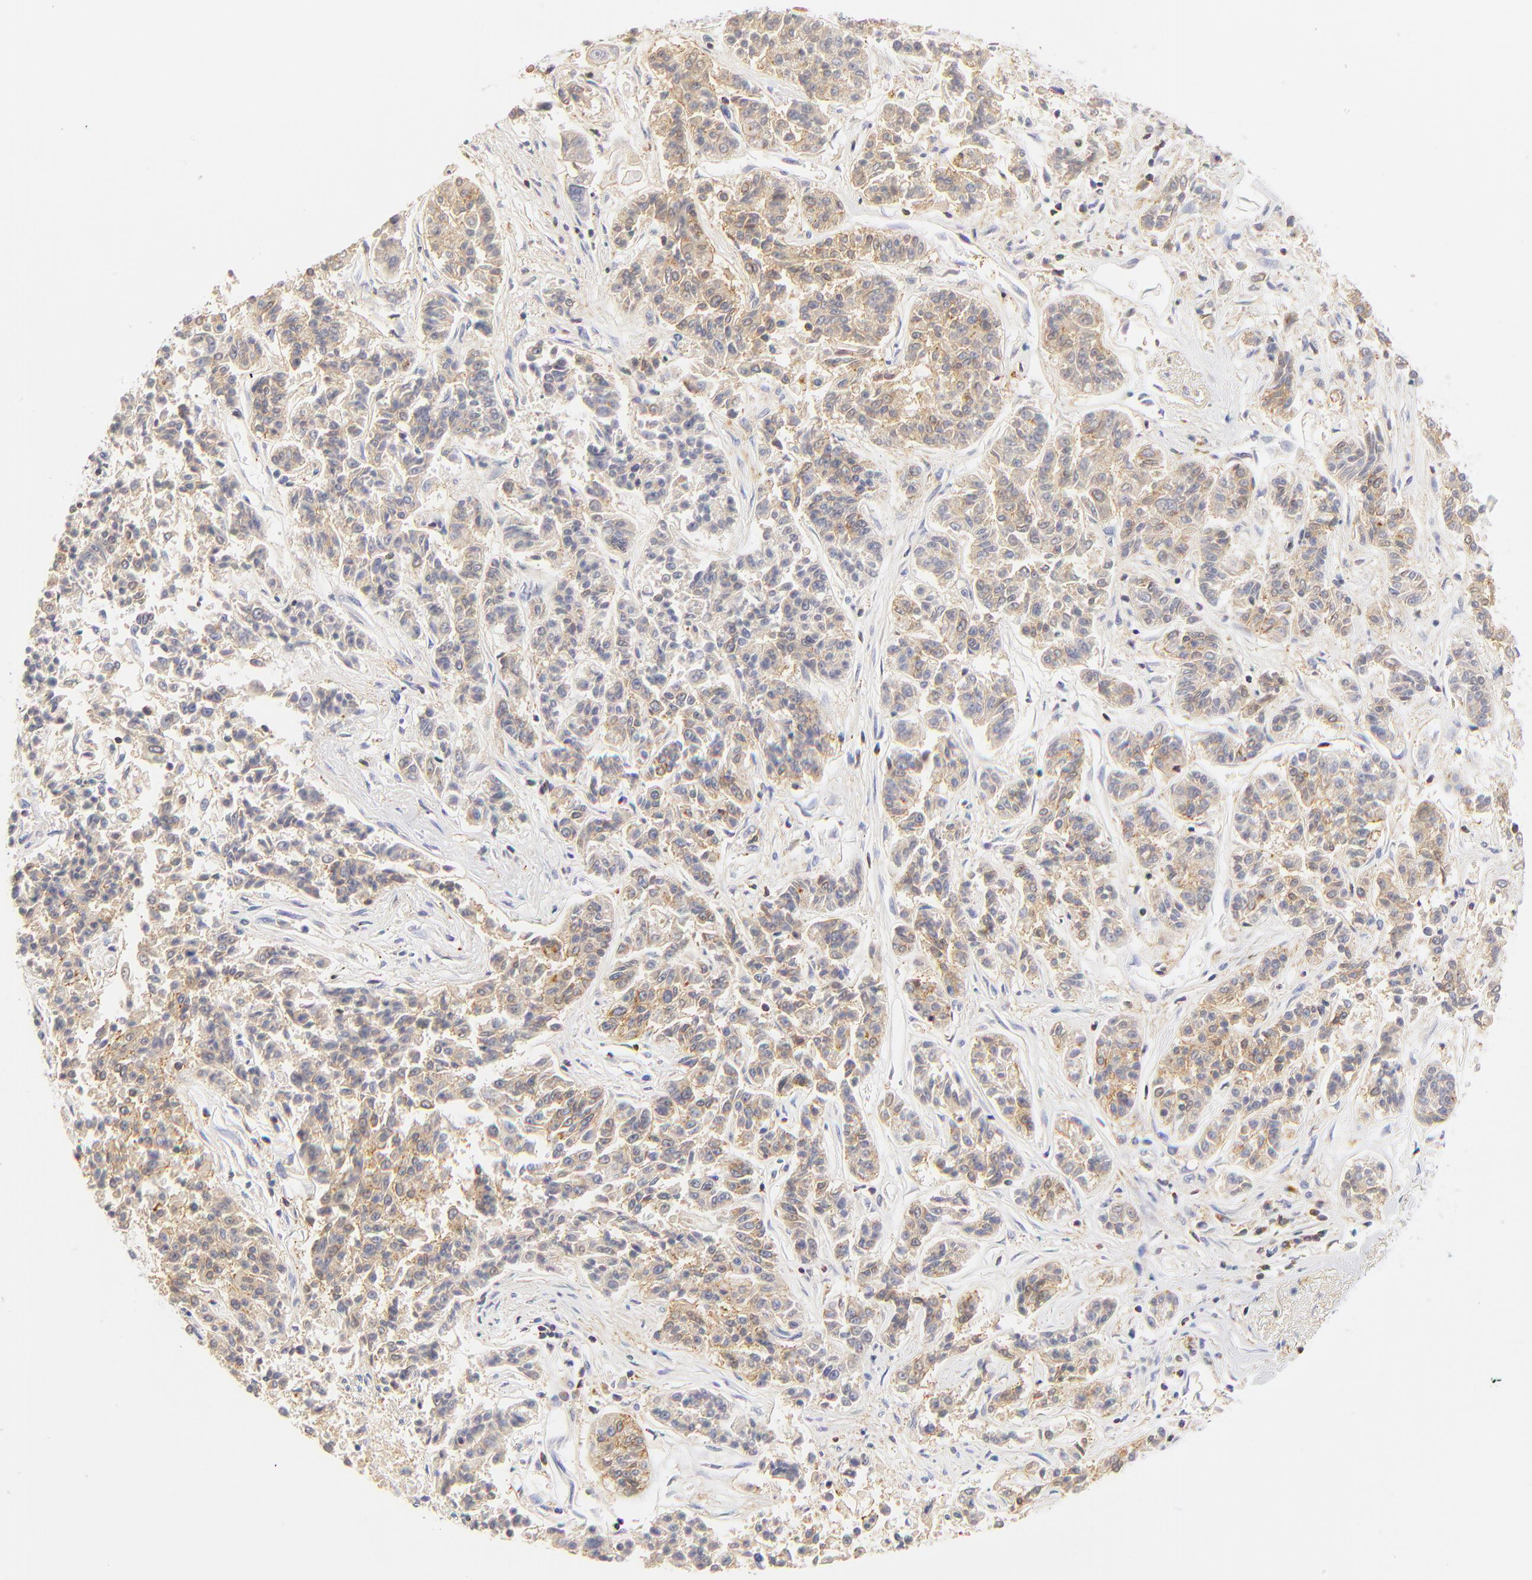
{"staining": {"intensity": "moderate", "quantity": ">75%", "location": "cytoplasmic/membranous"}, "tissue": "lung cancer", "cell_type": "Tumor cells", "image_type": "cancer", "snomed": [{"axis": "morphology", "description": "Adenocarcinoma, NOS"}, {"axis": "topography", "description": "Lung"}], "caption": "The immunohistochemical stain highlights moderate cytoplasmic/membranous positivity in tumor cells of lung adenocarcinoma tissue.", "gene": "MDGA2", "patient": {"sex": "male", "age": 84}}